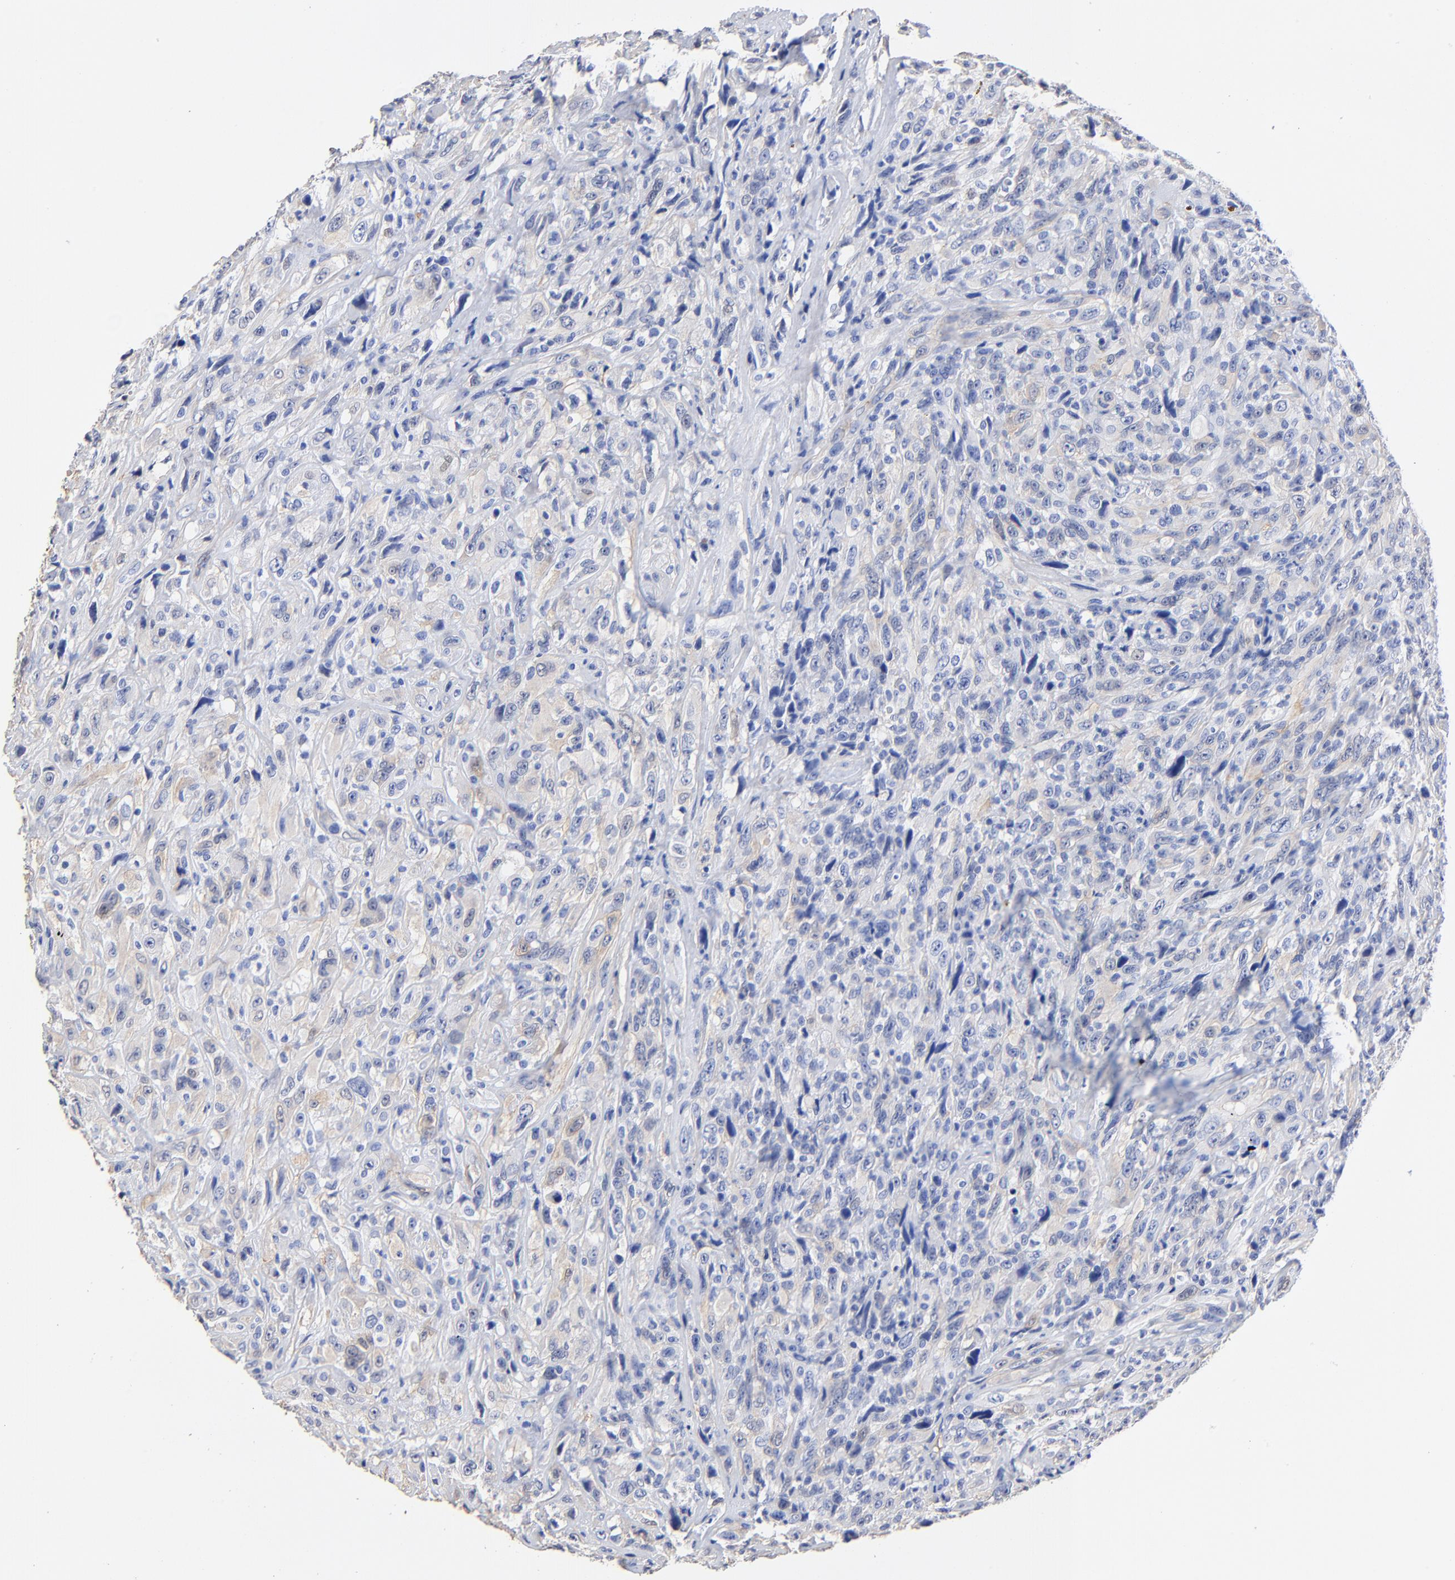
{"staining": {"intensity": "negative", "quantity": "none", "location": "none"}, "tissue": "glioma", "cell_type": "Tumor cells", "image_type": "cancer", "snomed": [{"axis": "morphology", "description": "Glioma, malignant, High grade"}, {"axis": "topography", "description": "Brain"}], "caption": "This histopathology image is of high-grade glioma (malignant) stained with immunohistochemistry (IHC) to label a protein in brown with the nuclei are counter-stained blue. There is no staining in tumor cells.", "gene": "TAGLN2", "patient": {"sex": "male", "age": 48}}